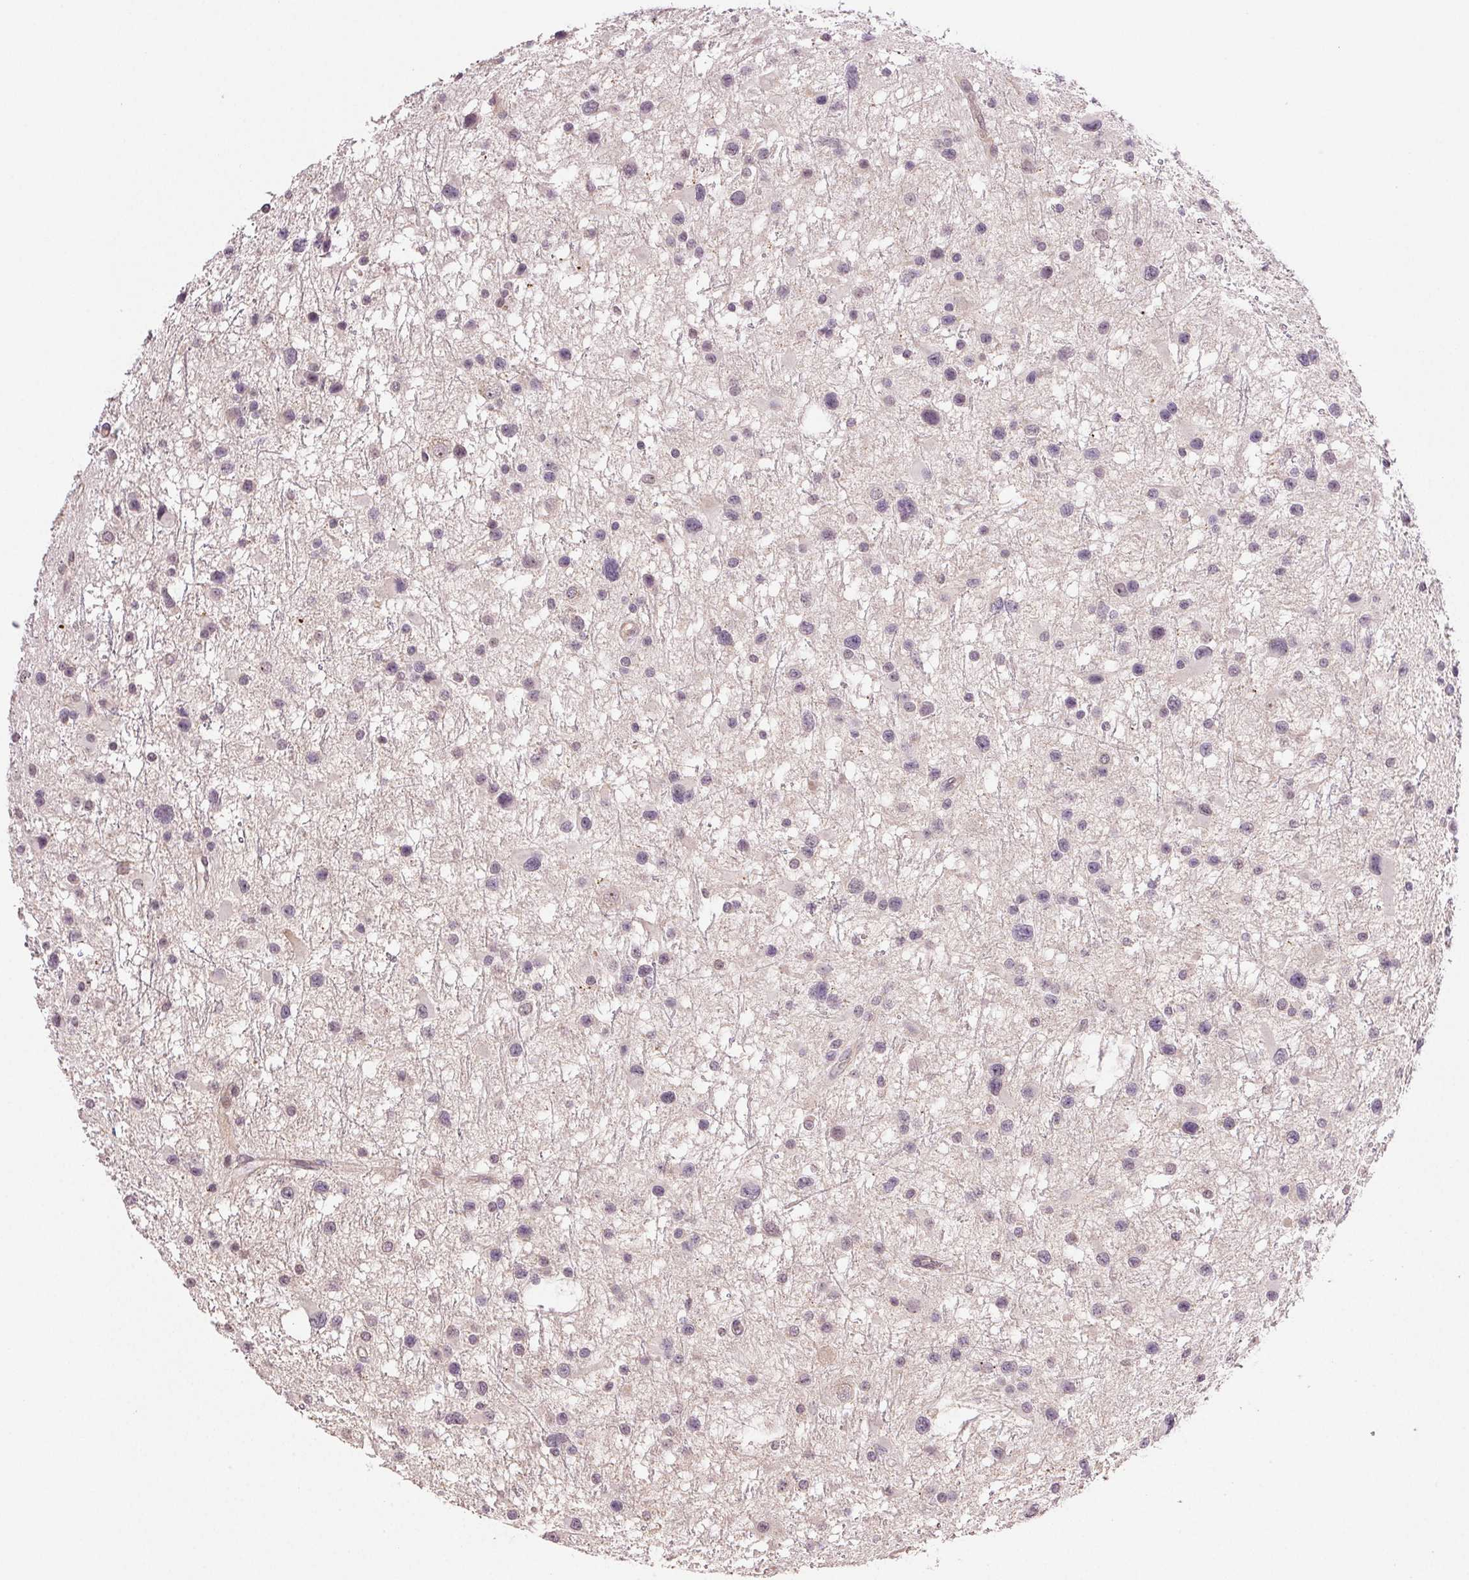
{"staining": {"intensity": "negative", "quantity": "none", "location": "none"}, "tissue": "glioma", "cell_type": "Tumor cells", "image_type": "cancer", "snomed": [{"axis": "morphology", "description": "Glioma, malignant, Low grade"}, {"axis": "topography", "description": "Brain"}], "caption": "High power microscopy histopathology image of an immunohistochemistry micrograph of low-grade glioma (malignant), revealing no significant positivity in tumor cells.", "gene": "TMEM253", "patient": {"sex": "female", "age": 32}}